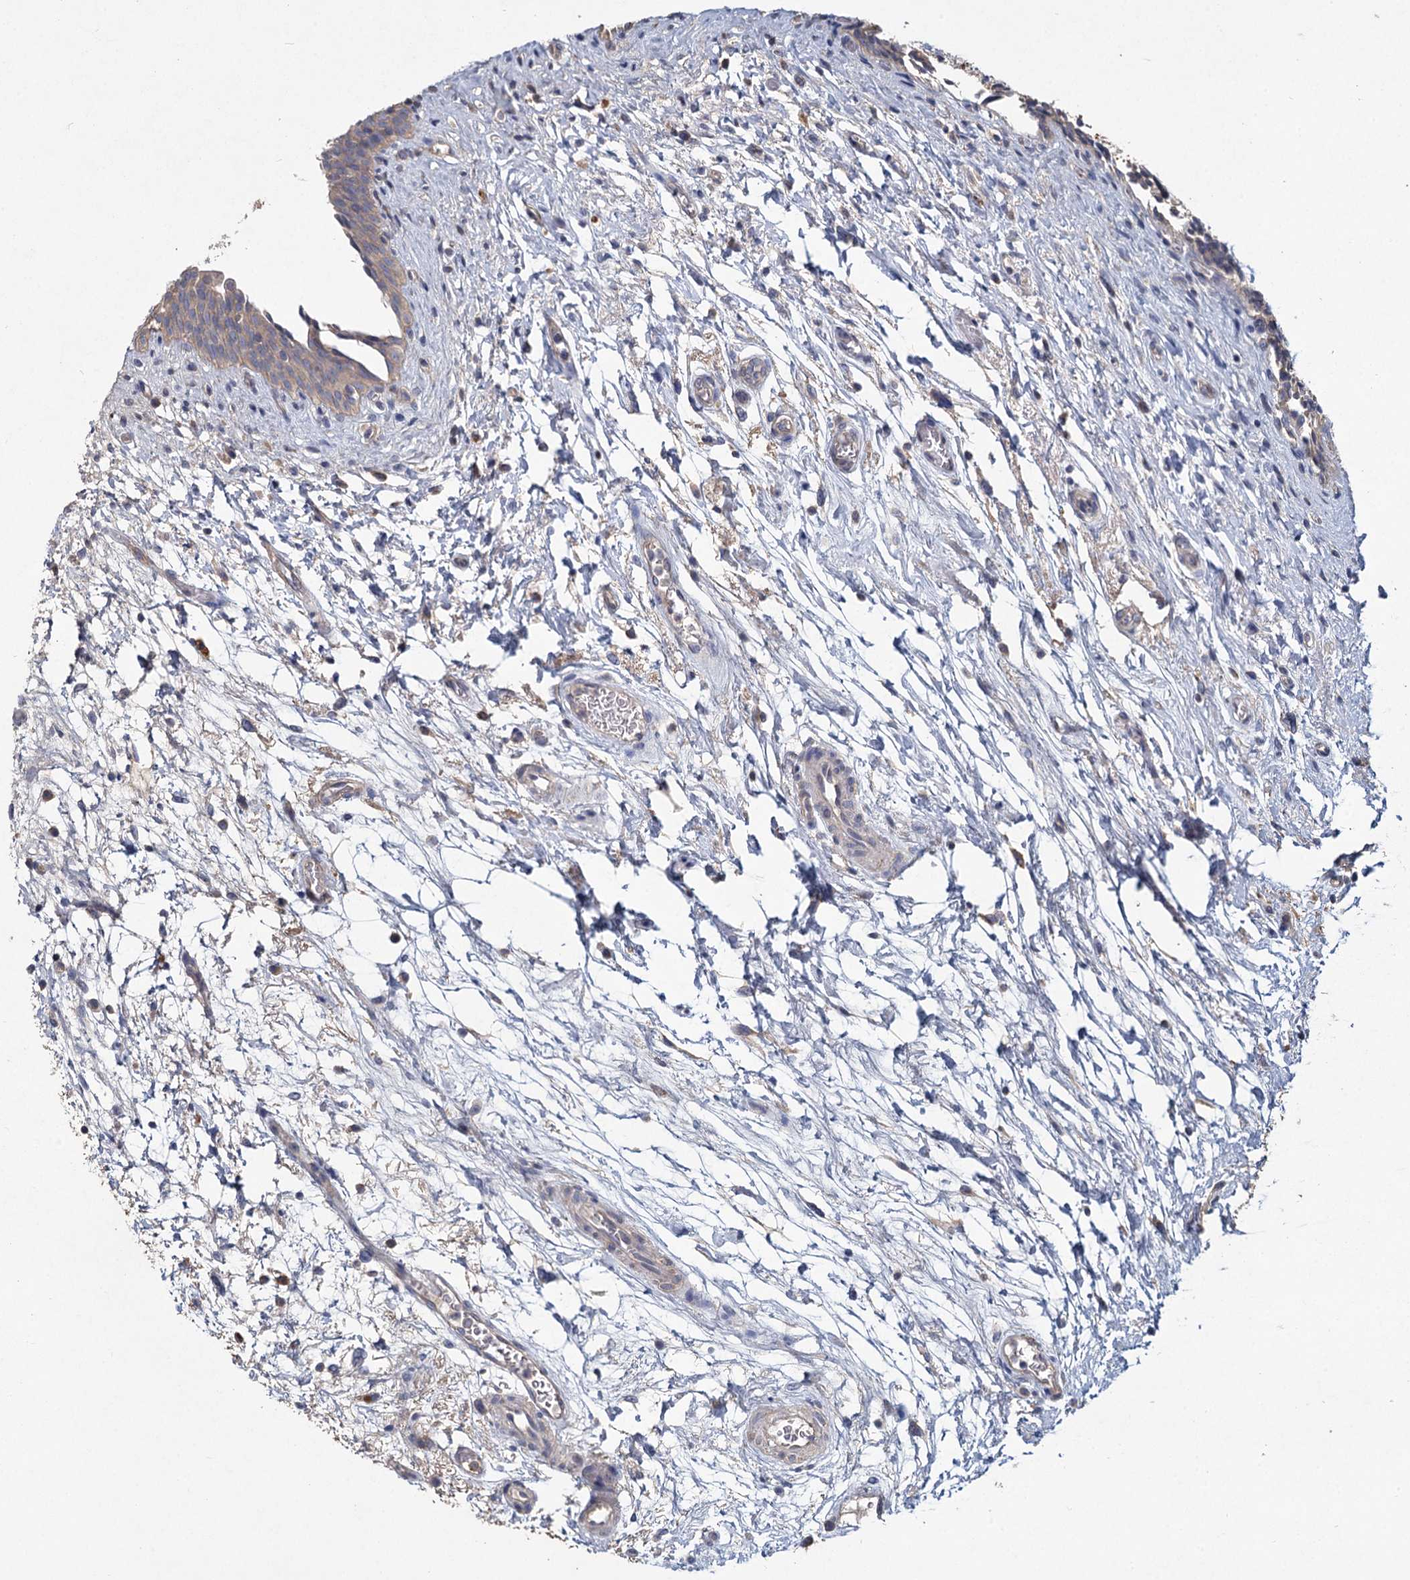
{"staining": {"intensity": "weak", "quantity": "<25%", "location": "cytoplasmic/membranous"}, "tissue": "urinary bladder", "cell_type": "Urothelial cells", "image_type": "normal", "snomed": [{"axis": "morphology", "description": "Normal tissue, NOS"}, {"axis": "topography", "description": "Urinary bladder"}], "caption": "This photomicrograph is of unremarkable urinary bladder stained with immunohistochemistry to label a protein in brown with the nuclei are counter-stained blue. There is no staining in urothelial cells. The staining is performed using DAB (3,3'-diaminobenzidine) brown chromogen with nuclei counter-stained in using hematoxylin.", "gene": "HES2", "patient": {"sex": "male", "age": 83}}